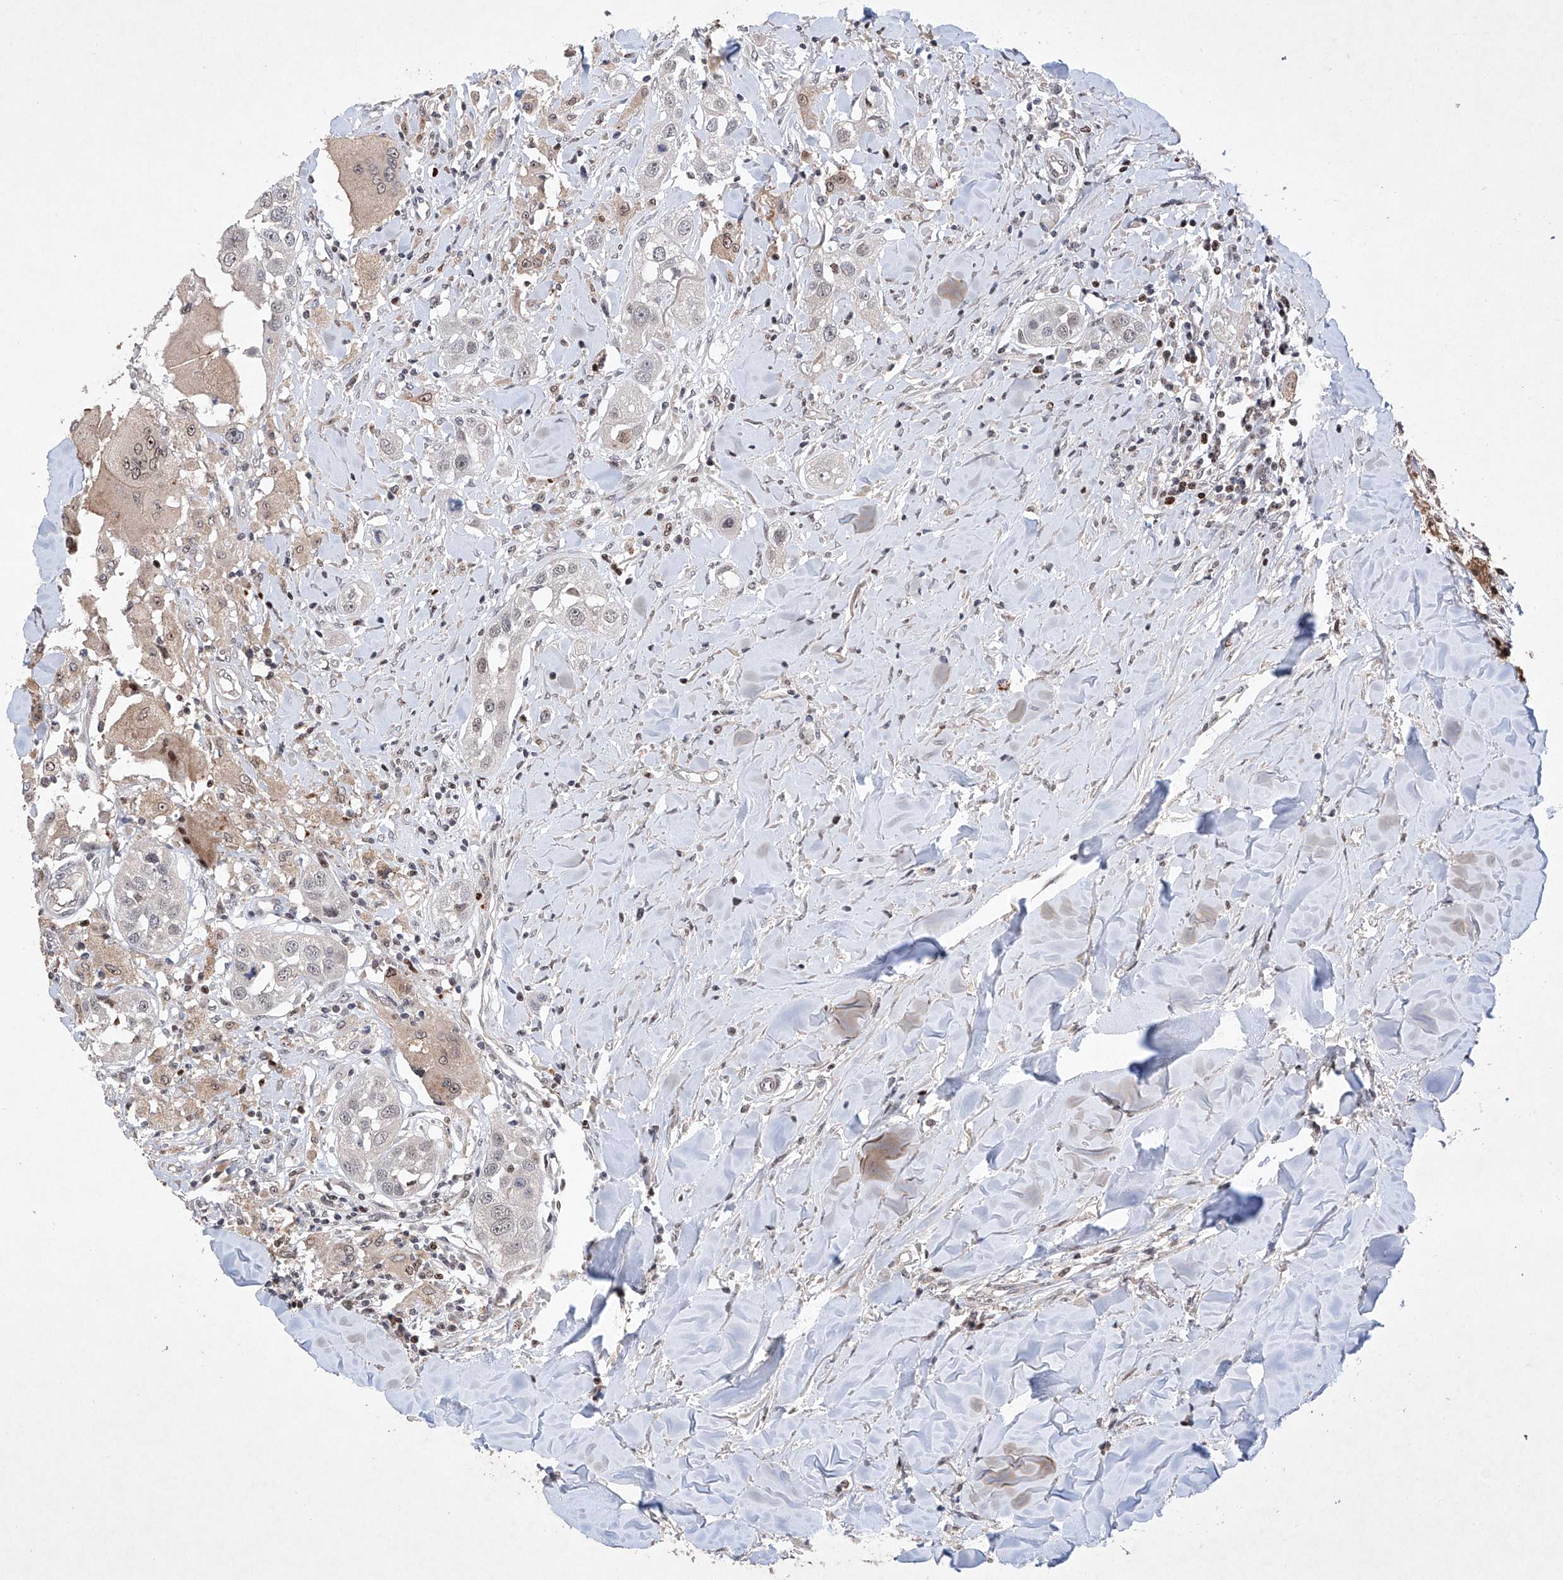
{"staining": {"intensity": "weak", "quantity": "<25%", "location": "cytoplasmic/membranous"}, "tissue": "head and neck cancer", "cell_type": "Tumor cells", "image_type": "cancer", "snomed": [{"axis": "morphology", "description": "Normal tissue, NOS"}, {"axis": "morphology", "description": "Squamous cell carcinoma, NOS"}, {"axis": "topography", "description": "Skeletal muscle"}, {"axis": "topography", "description": "Head-Neck"}], "caption": "Photomicrograph shows no protein staining in tumor cells of squamous cell carcinoma (head and neck) tissue.", "gene": "AFG1L", "patient": {"sex": "male", "age": 51}}